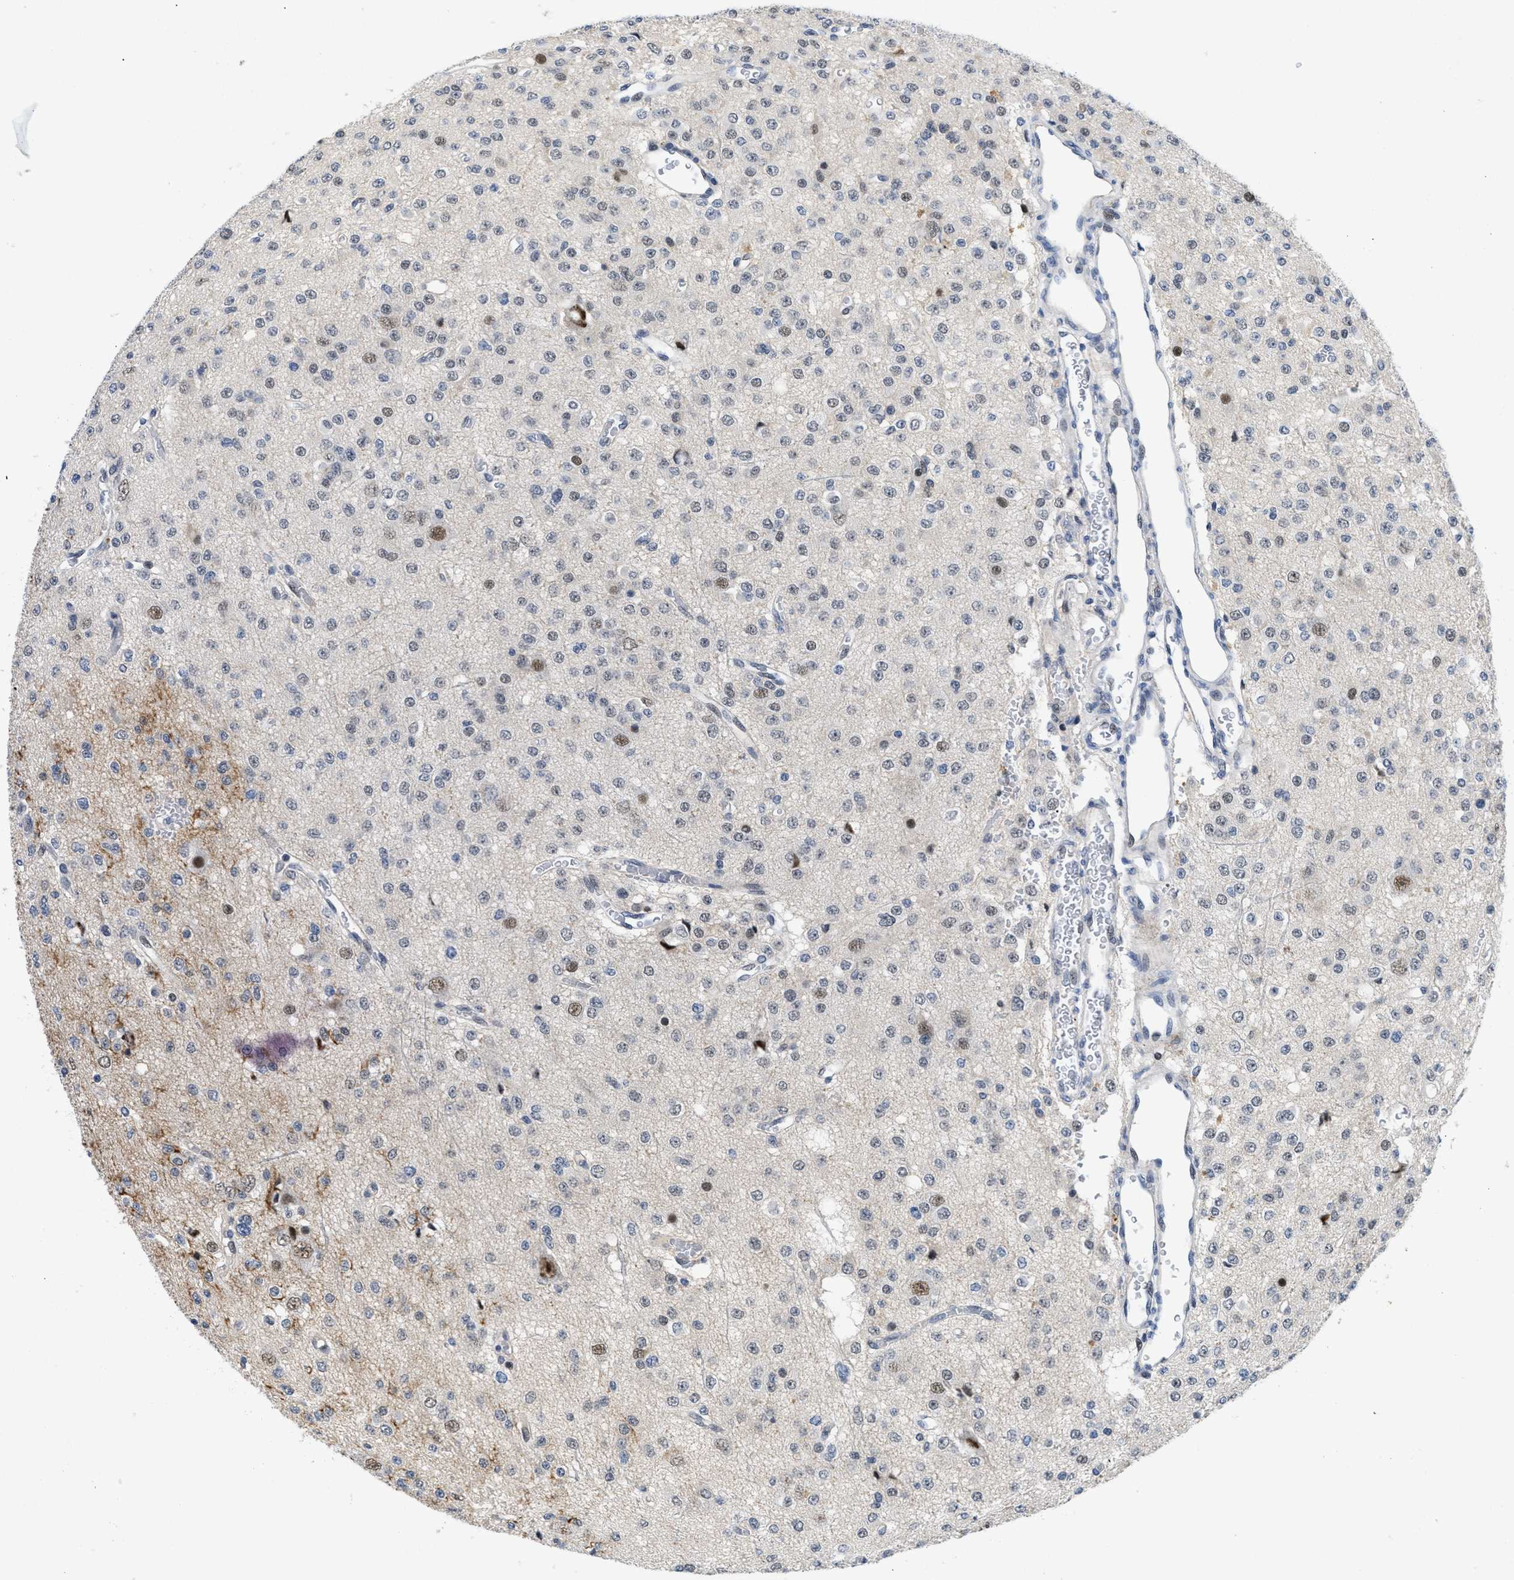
{"staining": {"intensity": "moderate", "quantity": "<25%", "location": "nuclear"}, "tissue": "glioma", "cell_type": "Tumor cells", "image_type": "cancer", "snomed": [{"axis": "morphology", "description": "Glioma, malignant, Low grade"}, {"axis": "topography", "description": "Brain"}], "caption": "Immunohistochemical staining of human low-grade glioma (malignant) demonstrates low levels of moderate nuclear staining in approximately <25% of tumor cells.", "gene": "SLC29A2", "patient": {"sex": "male", "age": 38}}